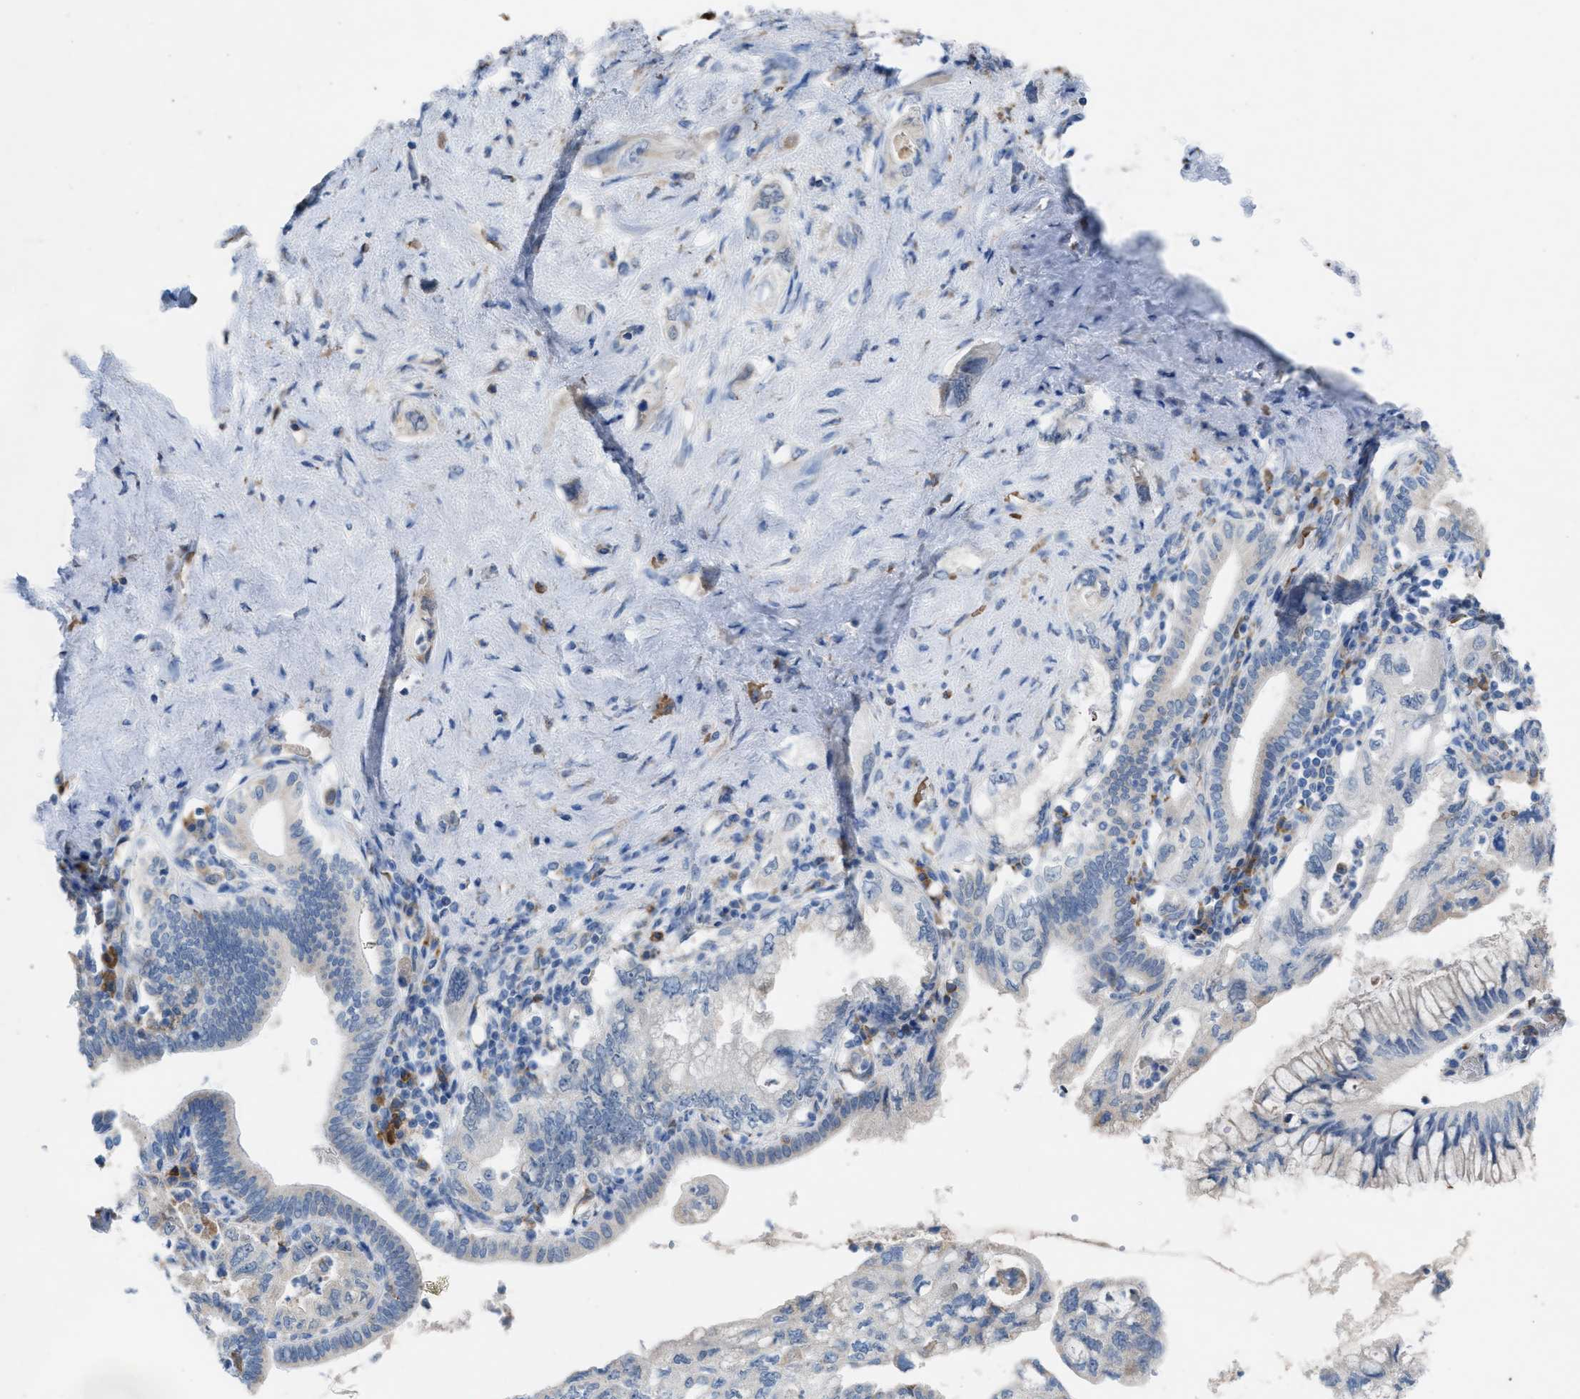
{"staining": {"intensity": "negative", "quantity": "none", "location": "none"}, "tissue": "pancreatic cancer", "cell_type": "Tumor cells", "image_type": "cancer", "snomed": [{"axis": "morphology", "description": "Adenocarcinoma, NOS"}, {"axis": "topography", "description": "Pancreas"}], "caption": "Protein analysis of pancreatic adenocarcinoma demonstrates no significant staining in tumor cells.", "gene": "CA3", "patient": {"sex": "female", "age": 73}}